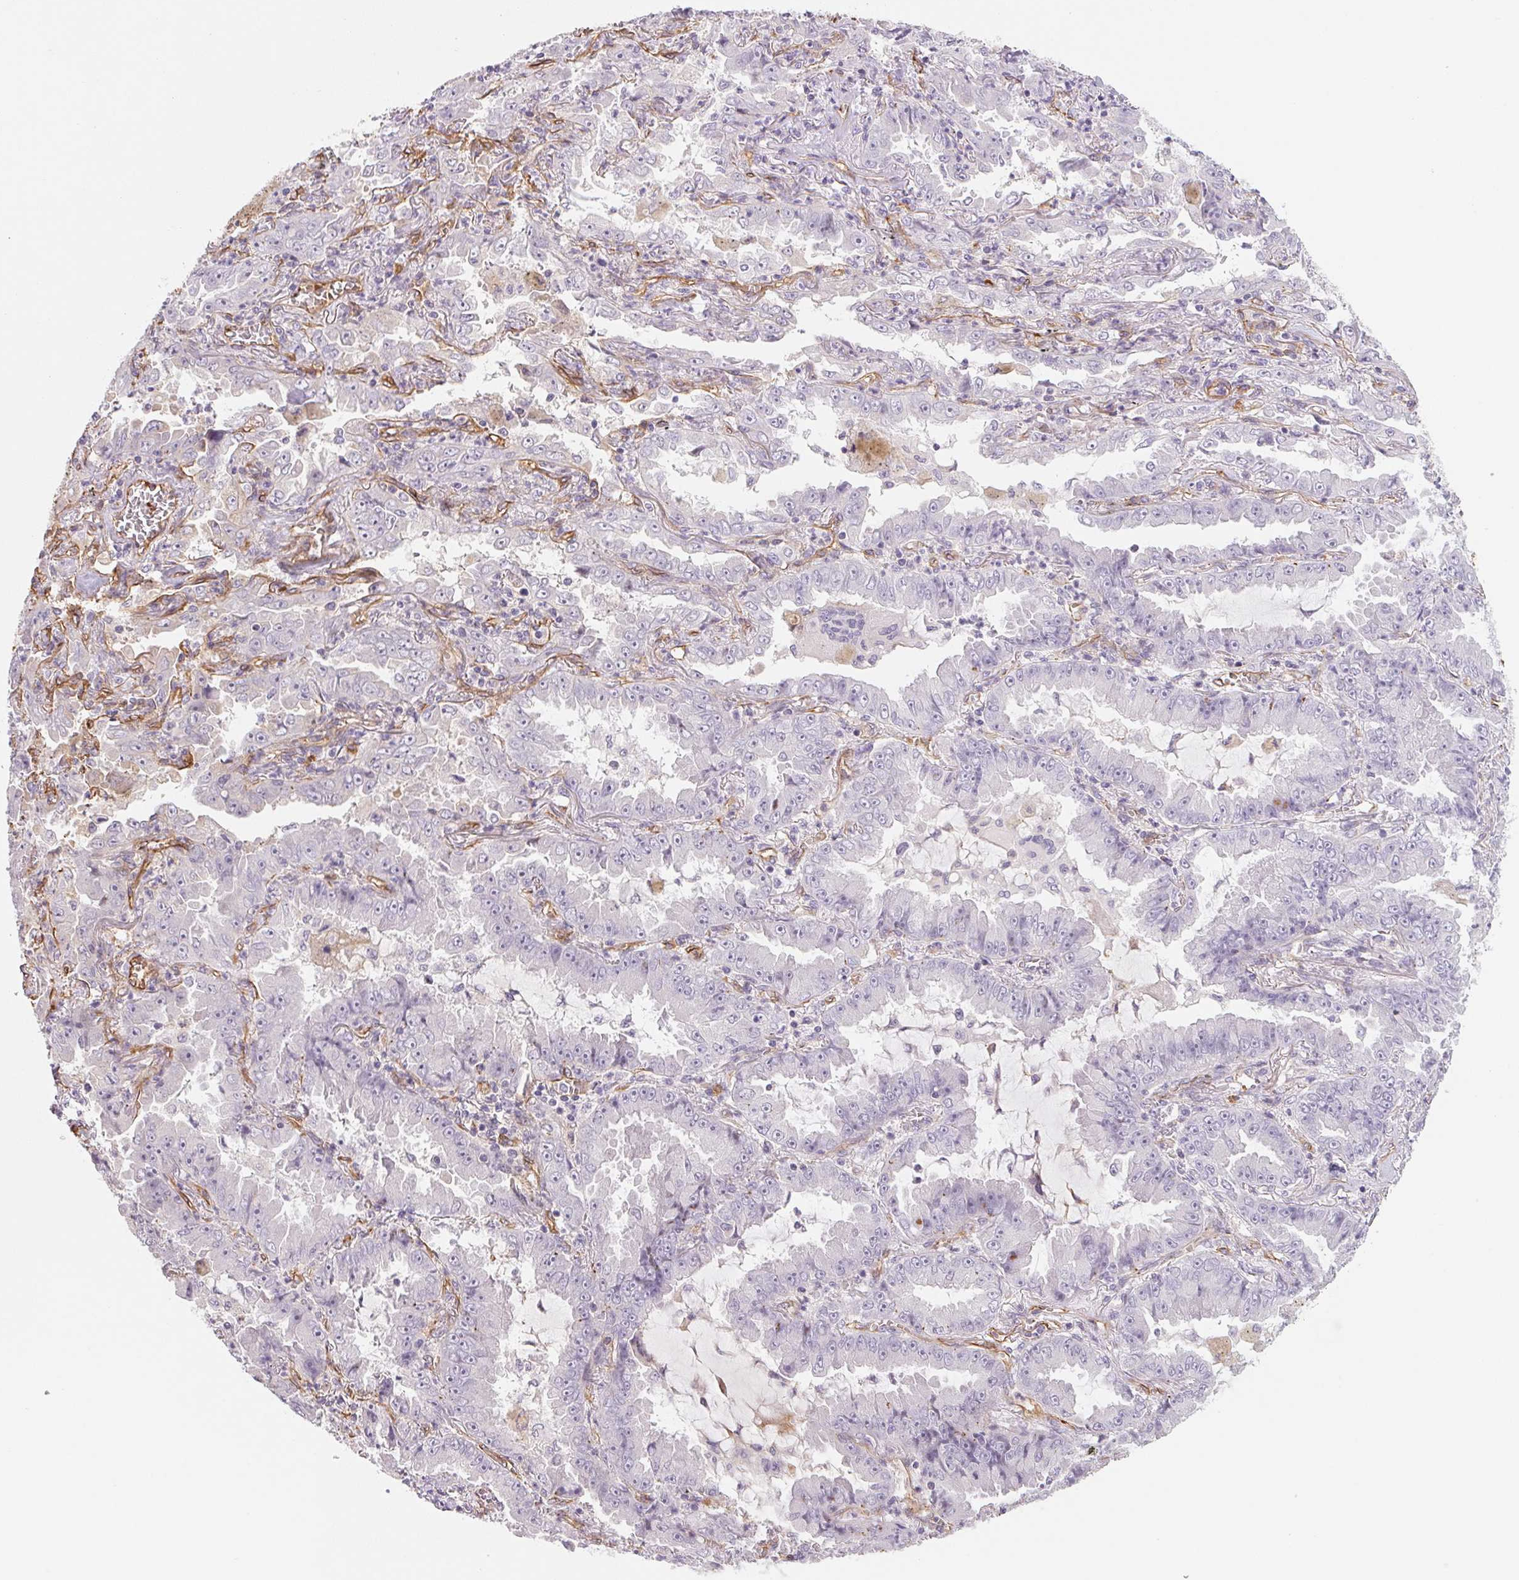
{"staining": {"intensity": "negative", "quantity": "none", "location": "none"}, "tissue": "lung cancer", "cell_type": "Tumor cells", "image_type": "cancer", "snomed": [{"axis": "morphology", "description": "Adenocarcinoma, NOS"}, {"axis": "topography", "description": "Lung"}], "caption": "This is an immunohistochemistry (IHC) histopathology image of lung adenocarcinoma. There is no positivity in tumor cells.", "gene": "ANKRD13B", "patient": {"sex": "female", "age": 52}}